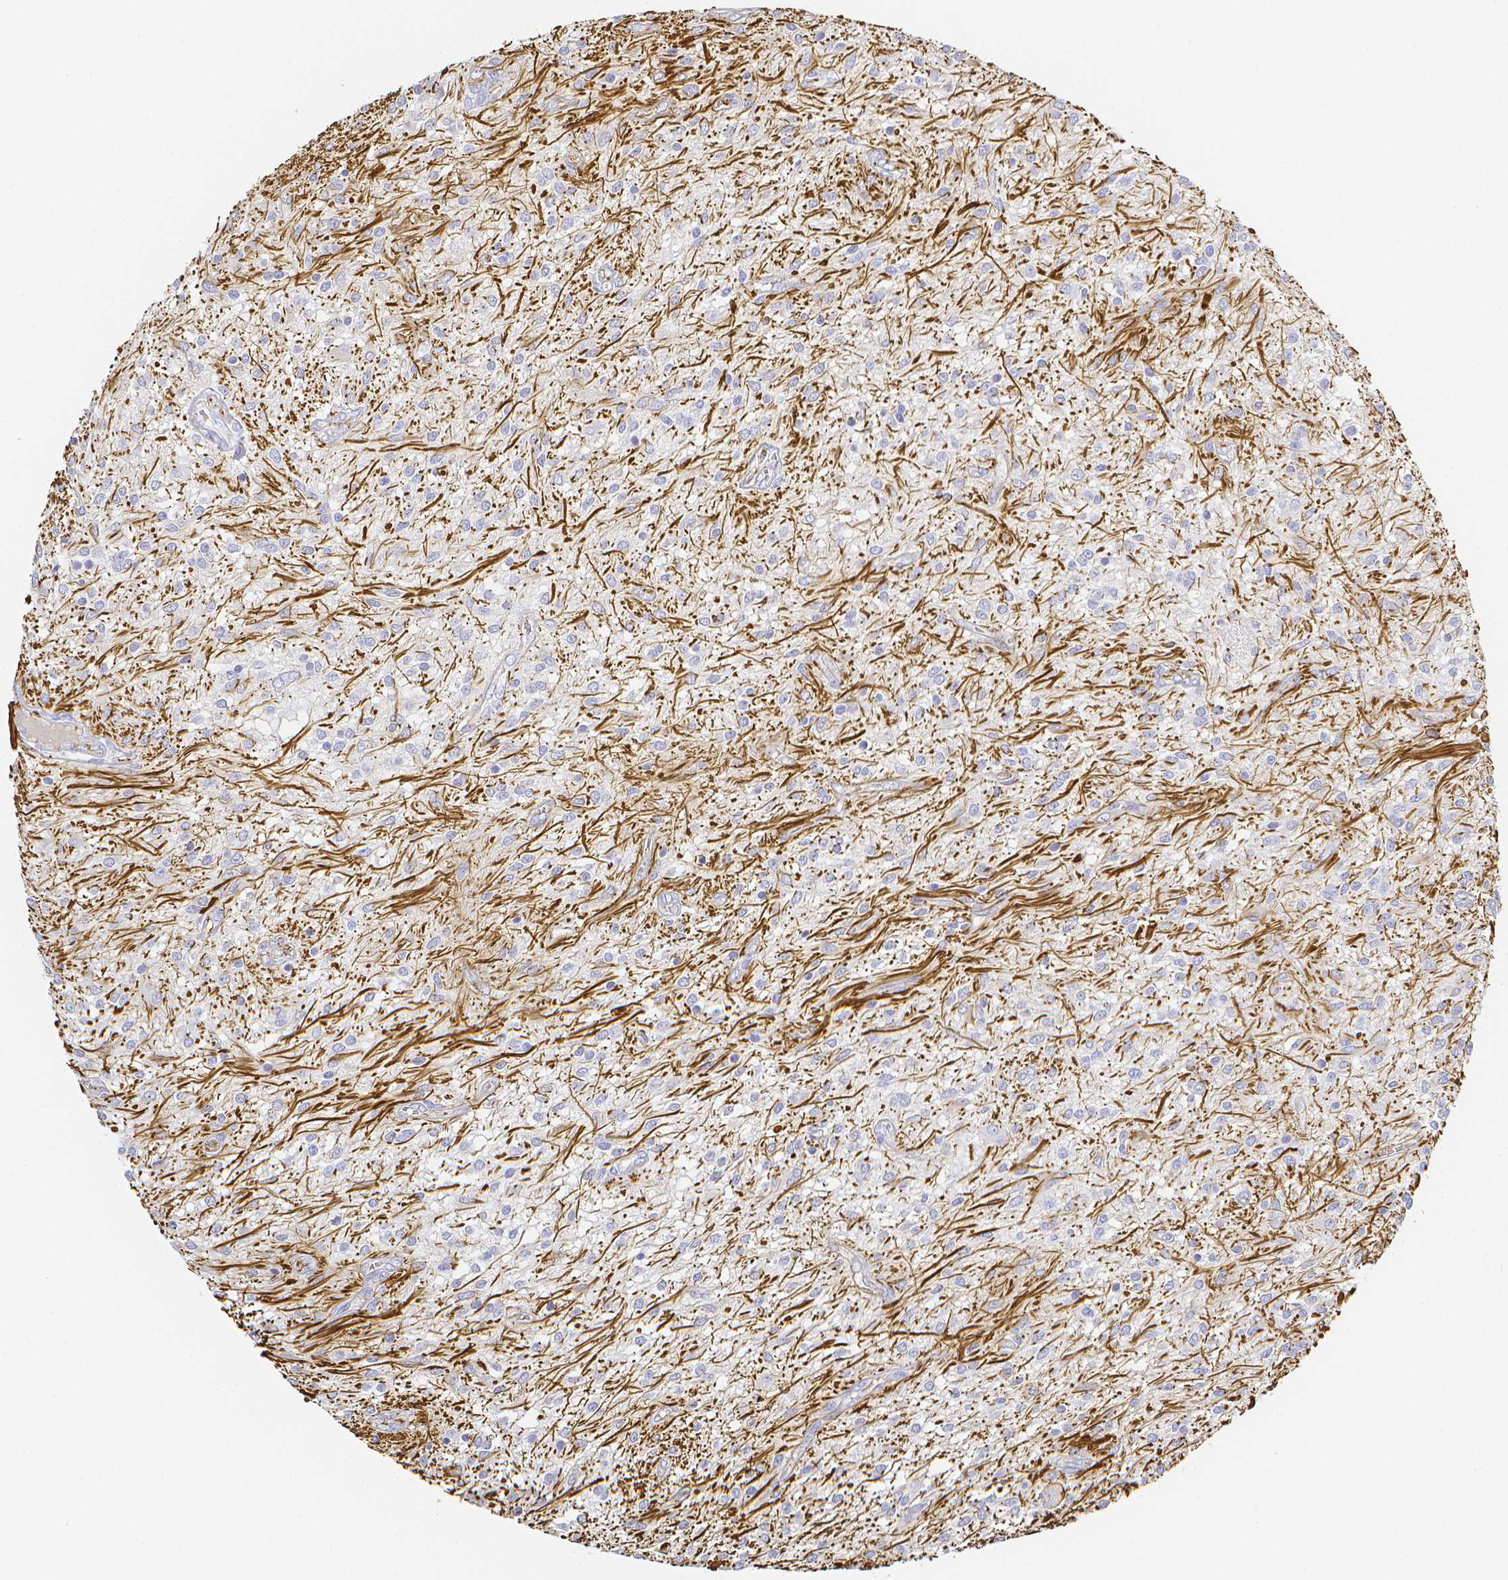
{"staining": {"intensity": "negative", "quantity": "none", "location": "none"}, "tissue": "glioma", "cell_type": "Tumor cells", "image_type": "cancer", "snomed": [{"axis": "morphology", "description": "Glioma, malignant, Low grade"}, {"axis": "topography", "description": "Cerebellum"}], "caption": "DAB immunohistochemical staining of human malignant glioma (low-grade) displays no significant staining in tumor cells.", "gene": "SMURF1", "patient": {"sex": "female", "age": 14}}